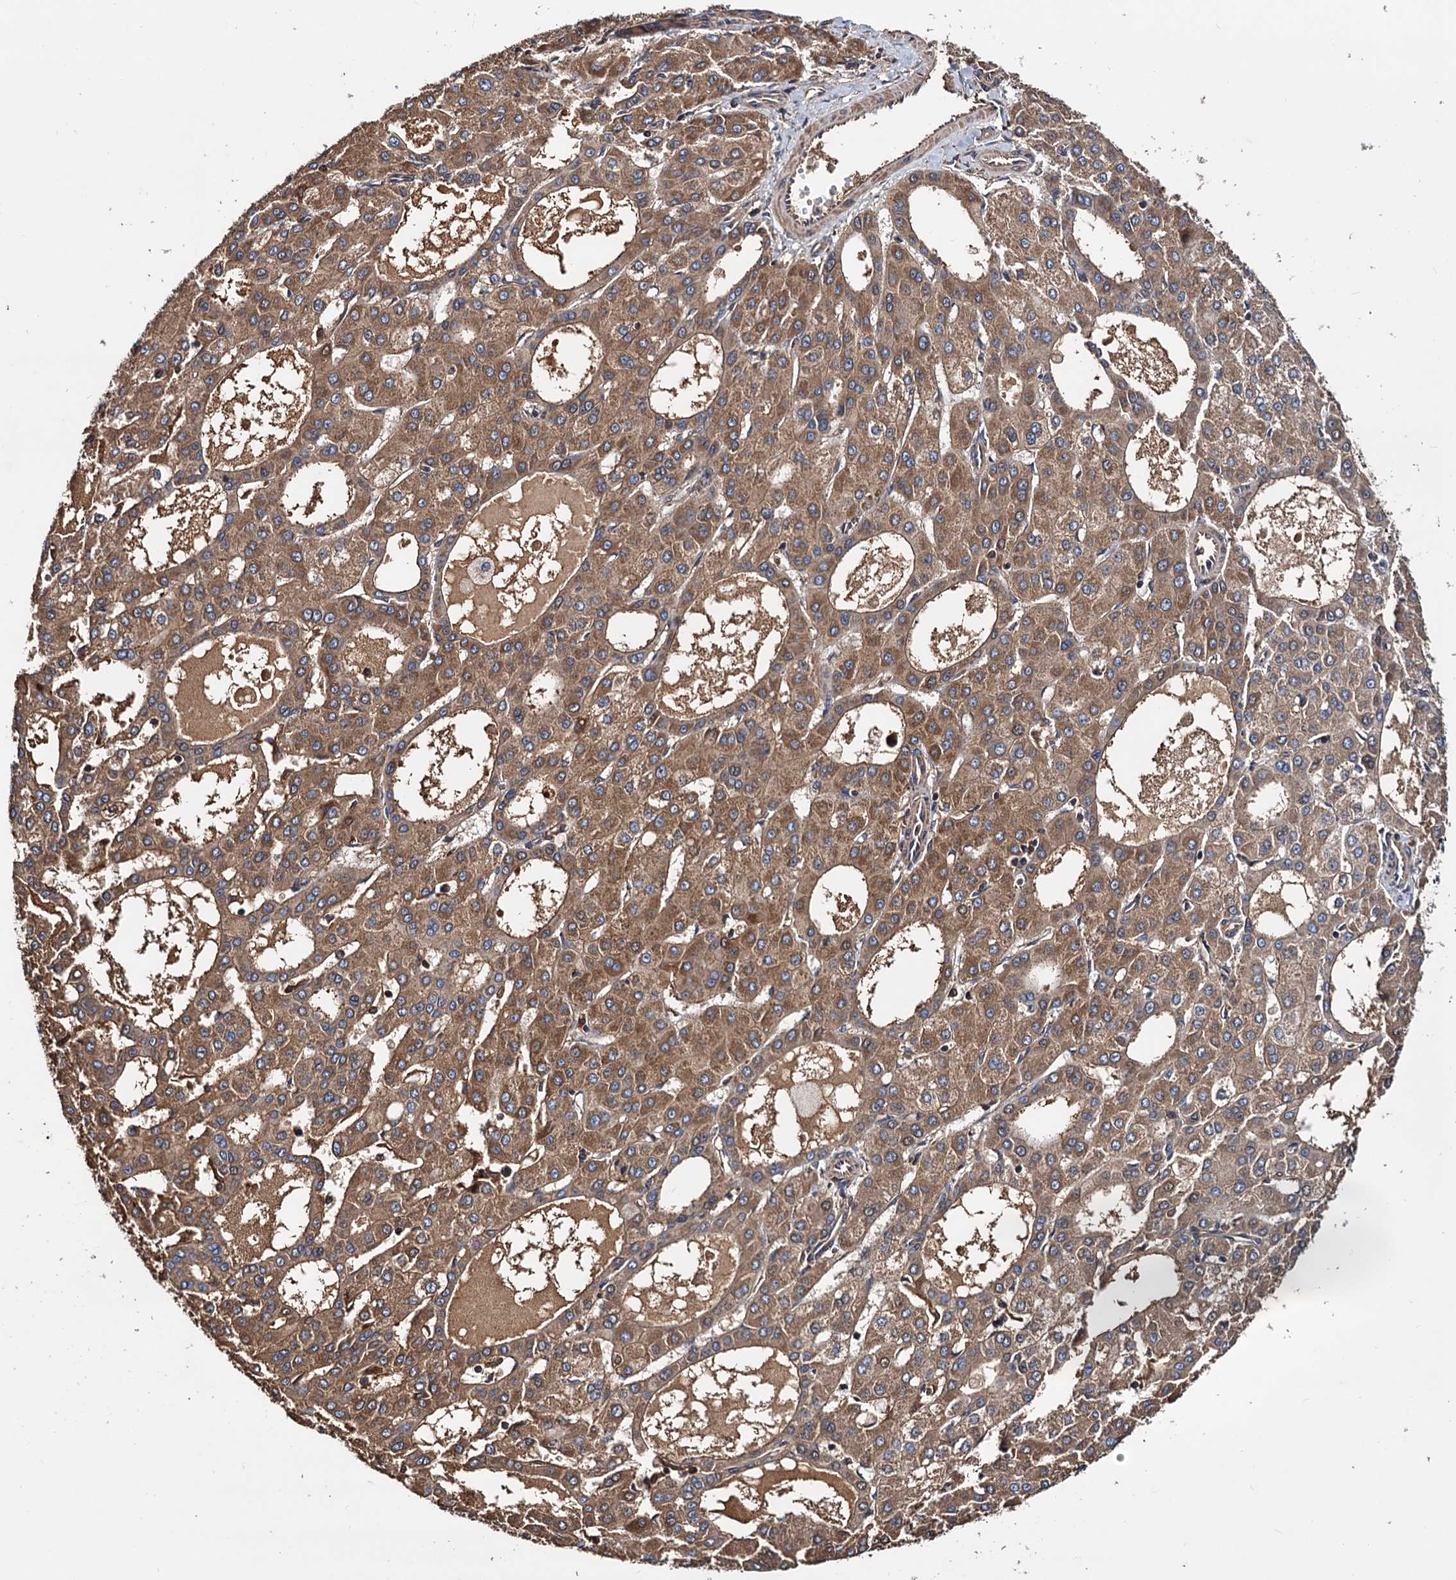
{"staining": {"intensity": "moderate", "quantity": ">75%", "location": "cytoplasmic/membranous"}, "tissue": "liver cancer", "cell_type": "Tumor cells", "image_type": "cancer", "snomed": [{"axis": "morphology", "description": "Carcinoma, Hepatocellular, NOS"}, {"axis": "topography", "description": "Liver"}], "caption": "The micrograph displays immunohistochemical staining of liver cancer. There is moderate cytoplasmic/membranous staining is appreciated in approximately >75% of tumor cells. The protein is shown in brown color, while the nuclei are stained blue.", "gene": "MRPL42", "patient": {"sex": "male", "age": 47}}